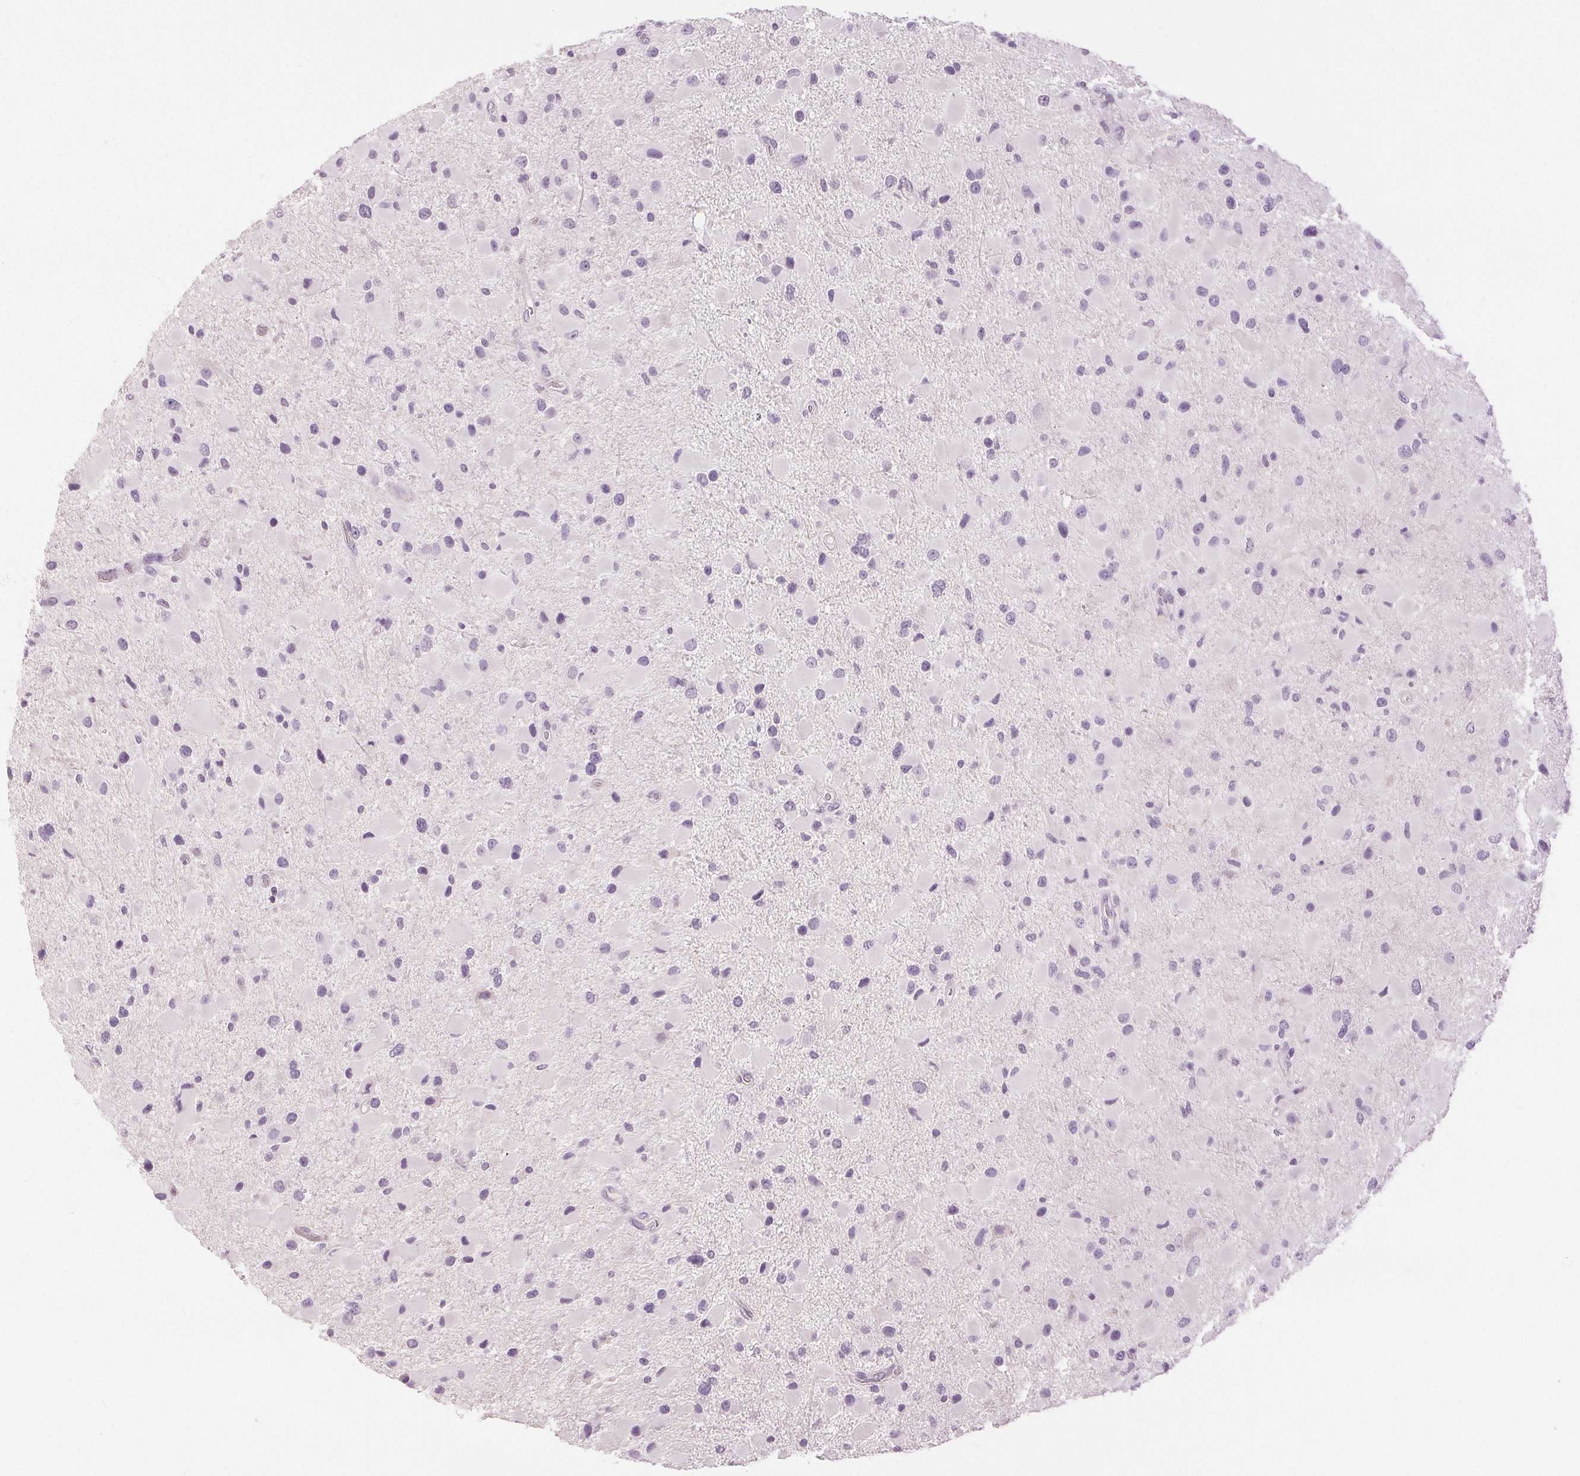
{"staining": {"intensity": "negative", "quantity": "none", "location": "none"}, "tissue": "glioma", "cell_type": "Tumor cells", "image_type": "cancer", "snomed": [{"axis": "morphology", "description": "Glioma, malignant, Low grade"}, {"axis": "topography", "description": "Brain"}], "caption": "DAB immunohistochemical staining of glioma demonstrates no significant positivity in tumor cells.", "gene": "DSG3", "patient": {"sex": "female", "age": 32}}